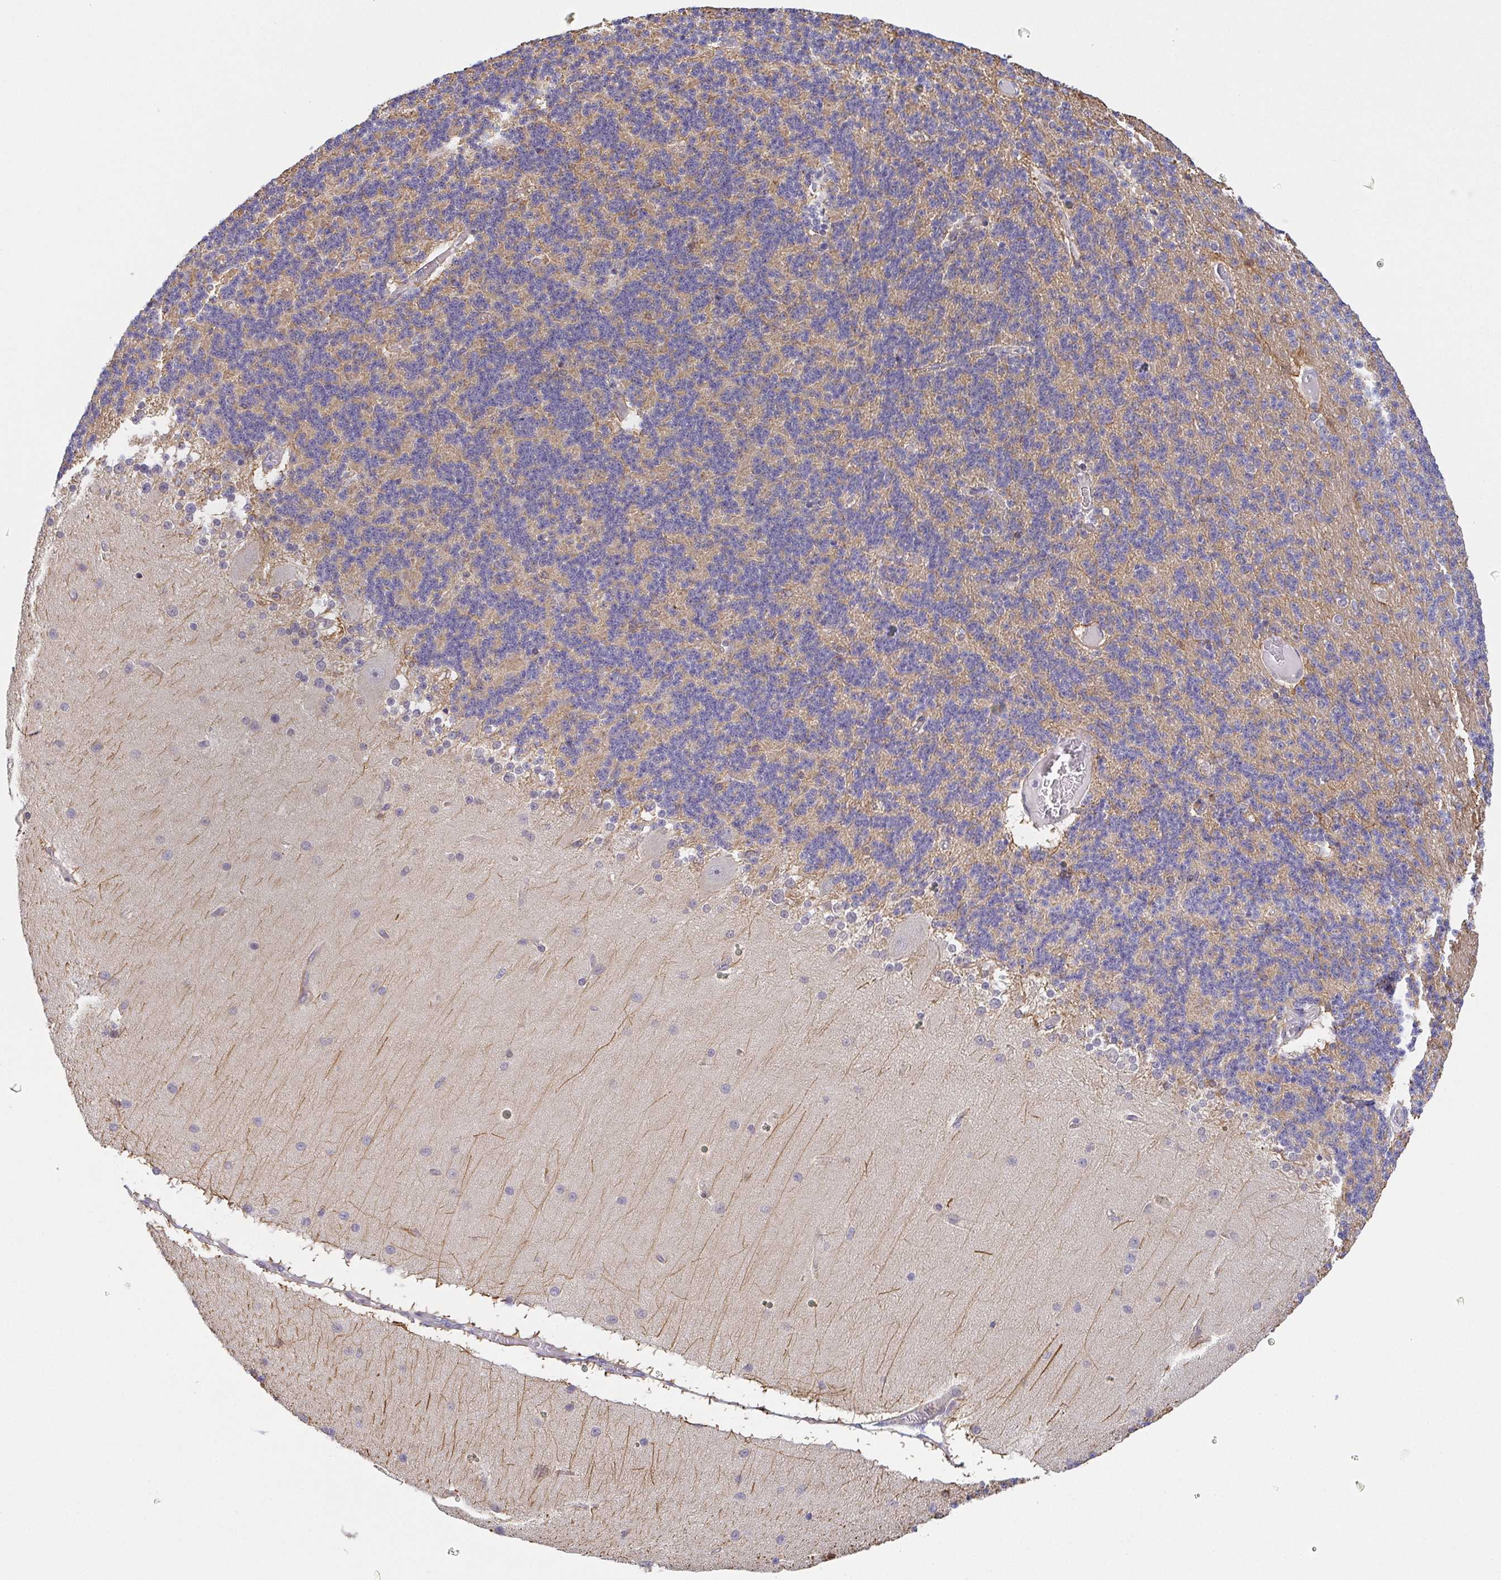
{"staining": {"intensity": "moderate", "quantity": "25%-75%", "location": "cytoplasmic/membranous"}, "tissue": "cerebellum", "cell_type": "Cells in granular layer", "image_type": "normal", "snomed": [{"axis": "morphology", "description": "Normal tissue, NOS"}, {"axis": "topography", "description": "Cerebellum"}], "caption": "Cerebellum stained with IHC displays moderate cytoplasmic/membranous positivity in about 25%-75% of cells in granular layer. Immunohistochemistry stains the protein in brown and the nuclei are stained blue.", "gene": "BCL2L1", "patient": {"sex": "female", "age": 54}}